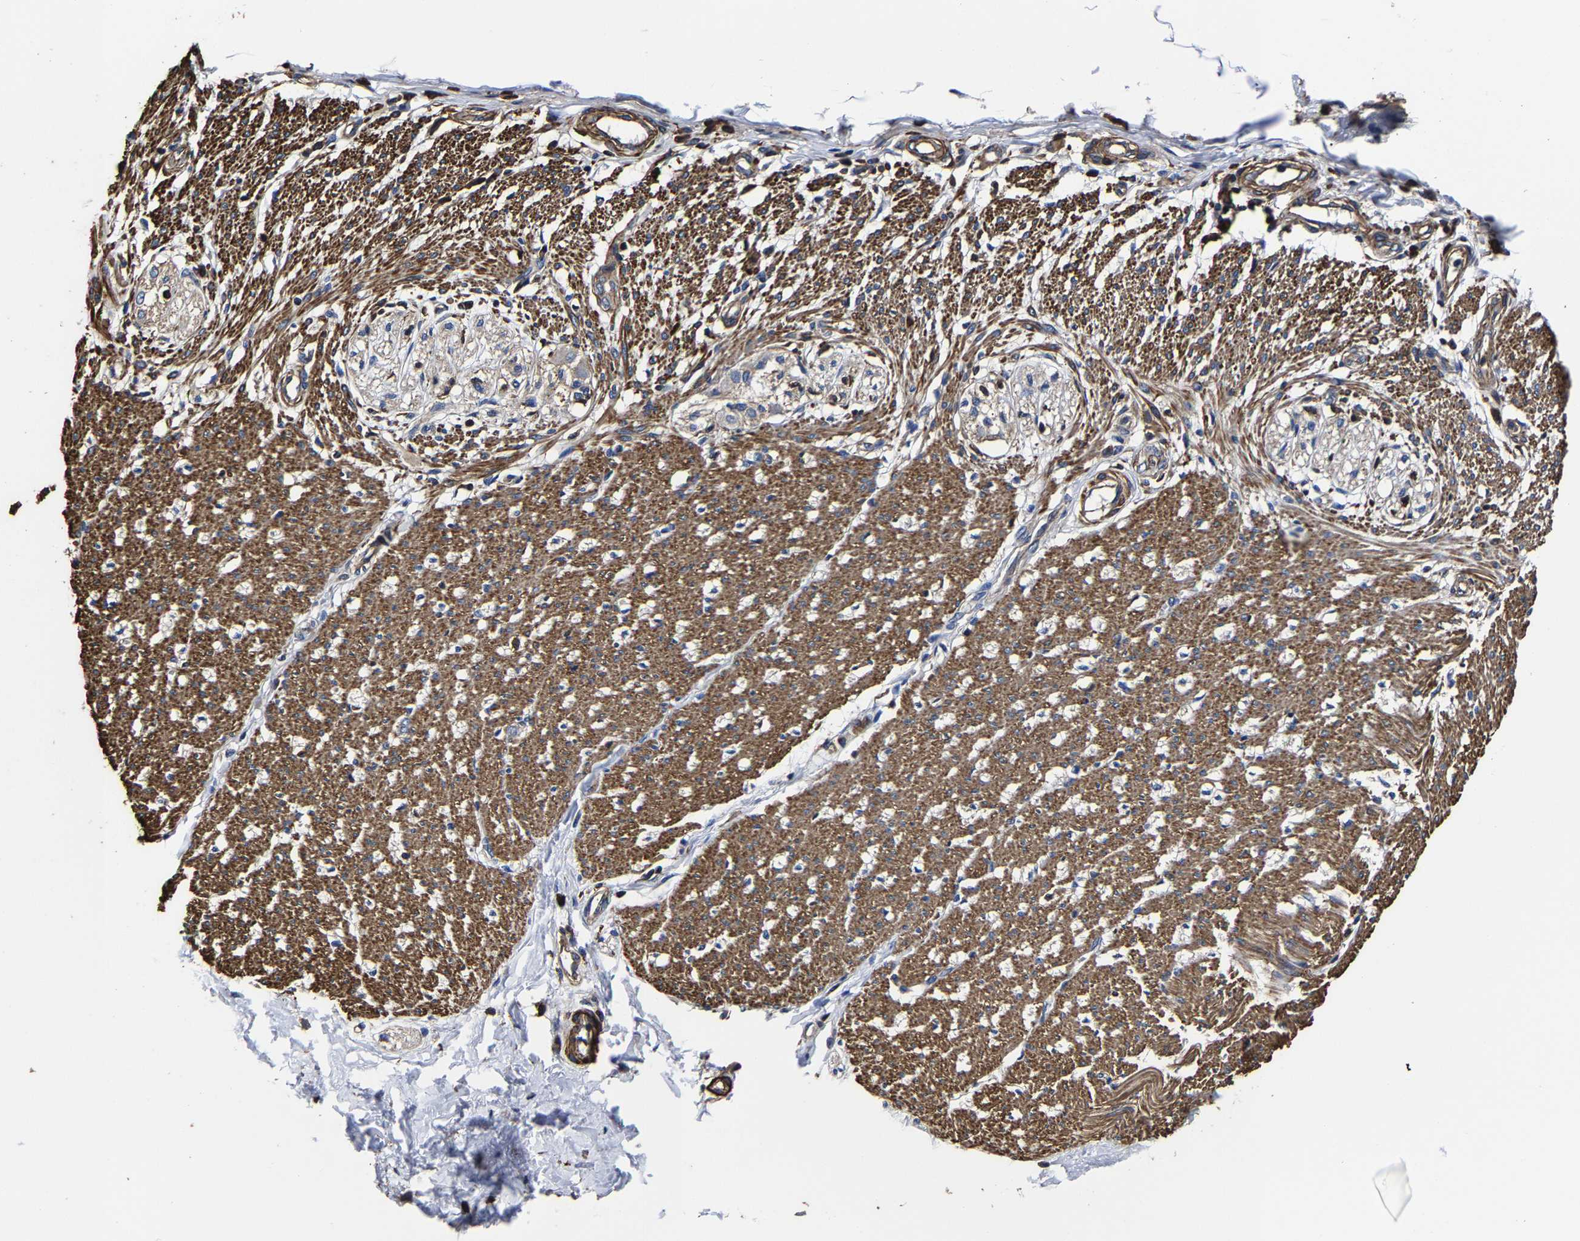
{"staining": {"intensity": "moderate", "quantity": ">75%", "location": "cytoplasmic/membranous"}, "tissue": "smooth muscle", "cell_type": "Smooth muscle cells", "image_type": "normal", "snomed": [{"axis": "morphology", "description": "Normal tissue, NOS"}, {"axis": "morphology", "description": "Adenocarcinoma, NOS"}, {"axis": "topography", "description": "Colon"}, {"axis": "topography", "description": "Peripheral nerve tissue"}], "caption": "A brown stain shows moderate cytoplasmic/membranous positivity of a protein in smooth muscle cells of benign smooth muscle. (DAB (3,3'-diaminobenzidine) IHC, brown staining for protein, blue staining for nuclei).", "gene": "SSH3", "patient": {"sex": "male", "age": 14}}